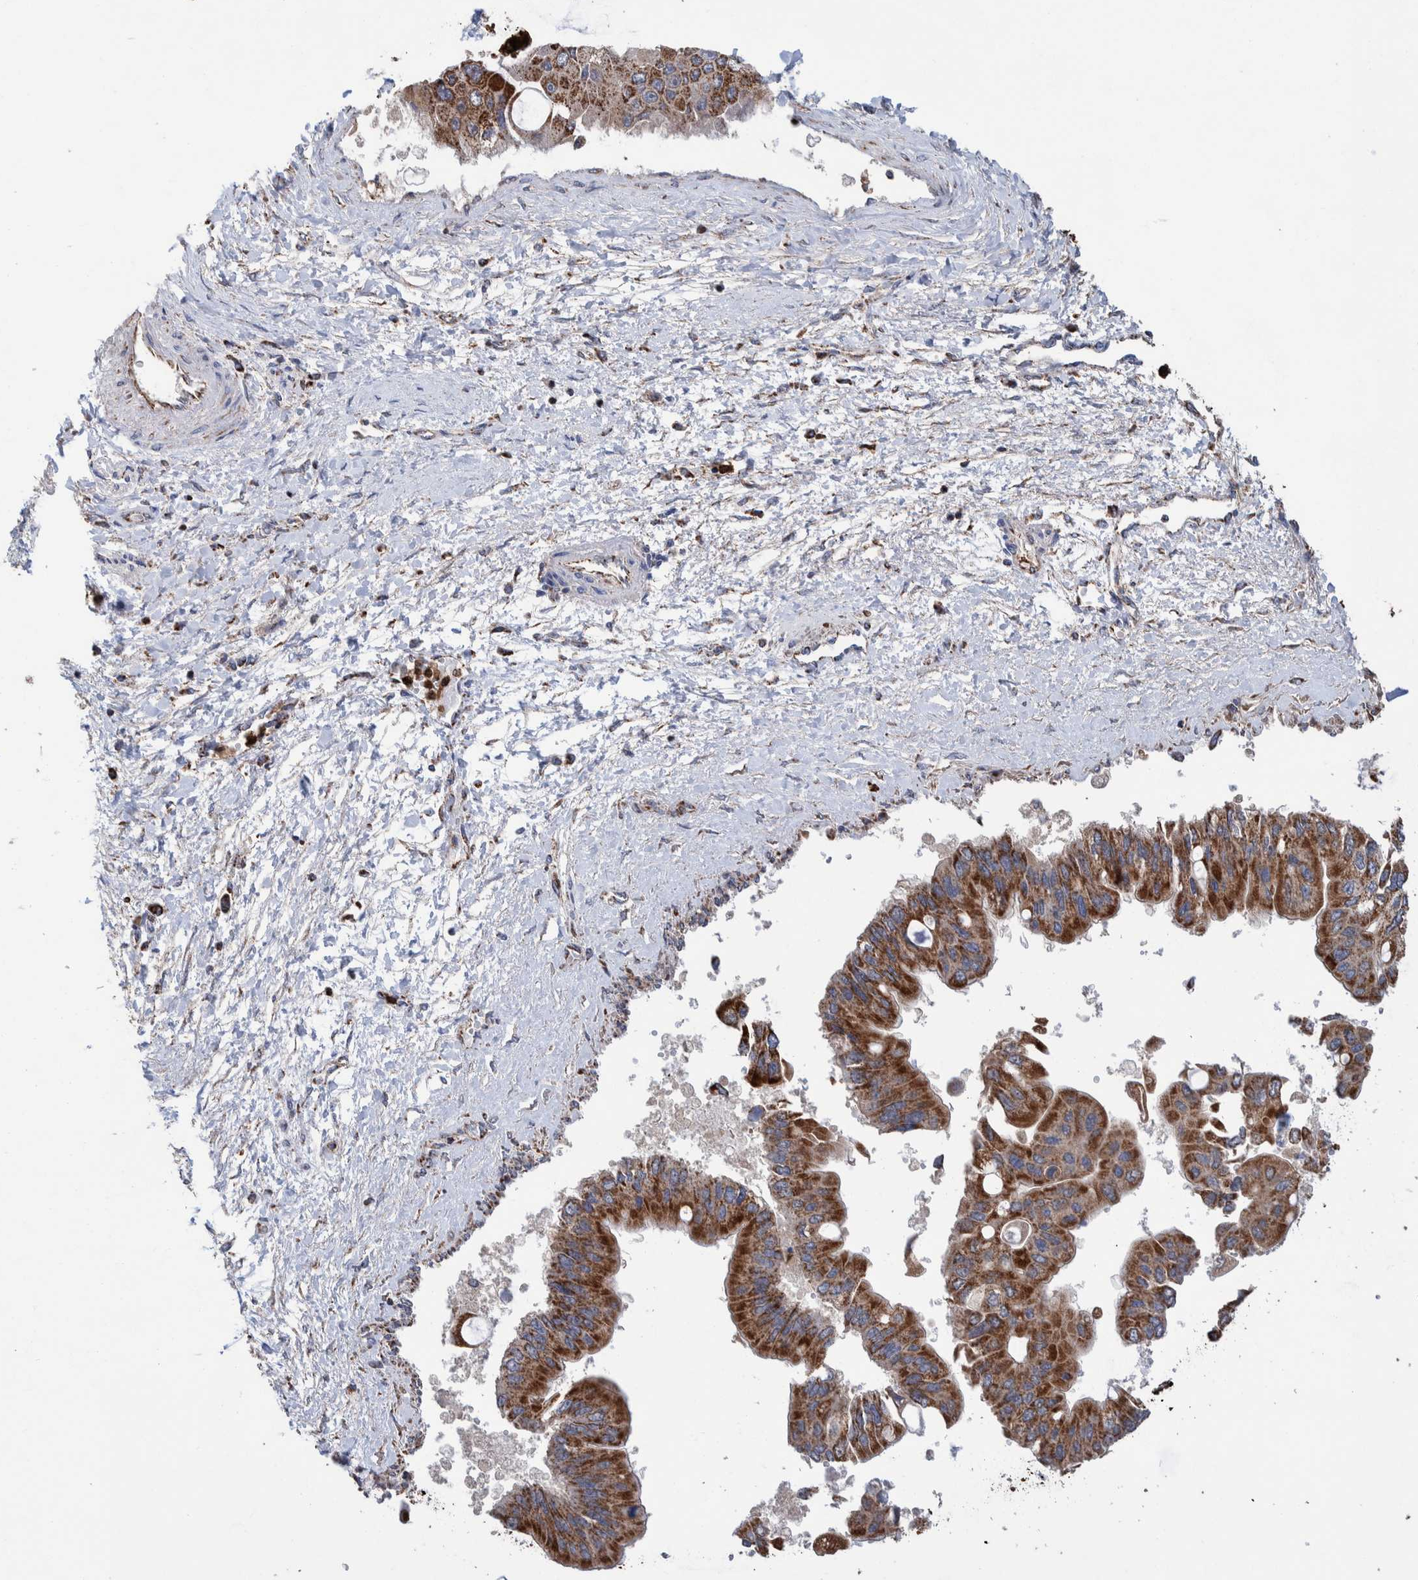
{"staining": {"intensity": "strong", "quantity": ">75%", "location": "cytoplasmic/membranous"}, "tissue": "liver cancer", "cell_type": "Tumor cells", "image_type": "cancer", "snomed": [{"axis": "morphology", "description": "Cholangiocarcinoma"}, {"axis": "topography", "description": "Liver"}], "caption": "Cholangiocarcinoma (liver) stained for a protein reveals strong cytoplasmic/membranous positivity in tumor cells.", "gene": "DECR1", "patient": {"sex": "male", "age": 50}}